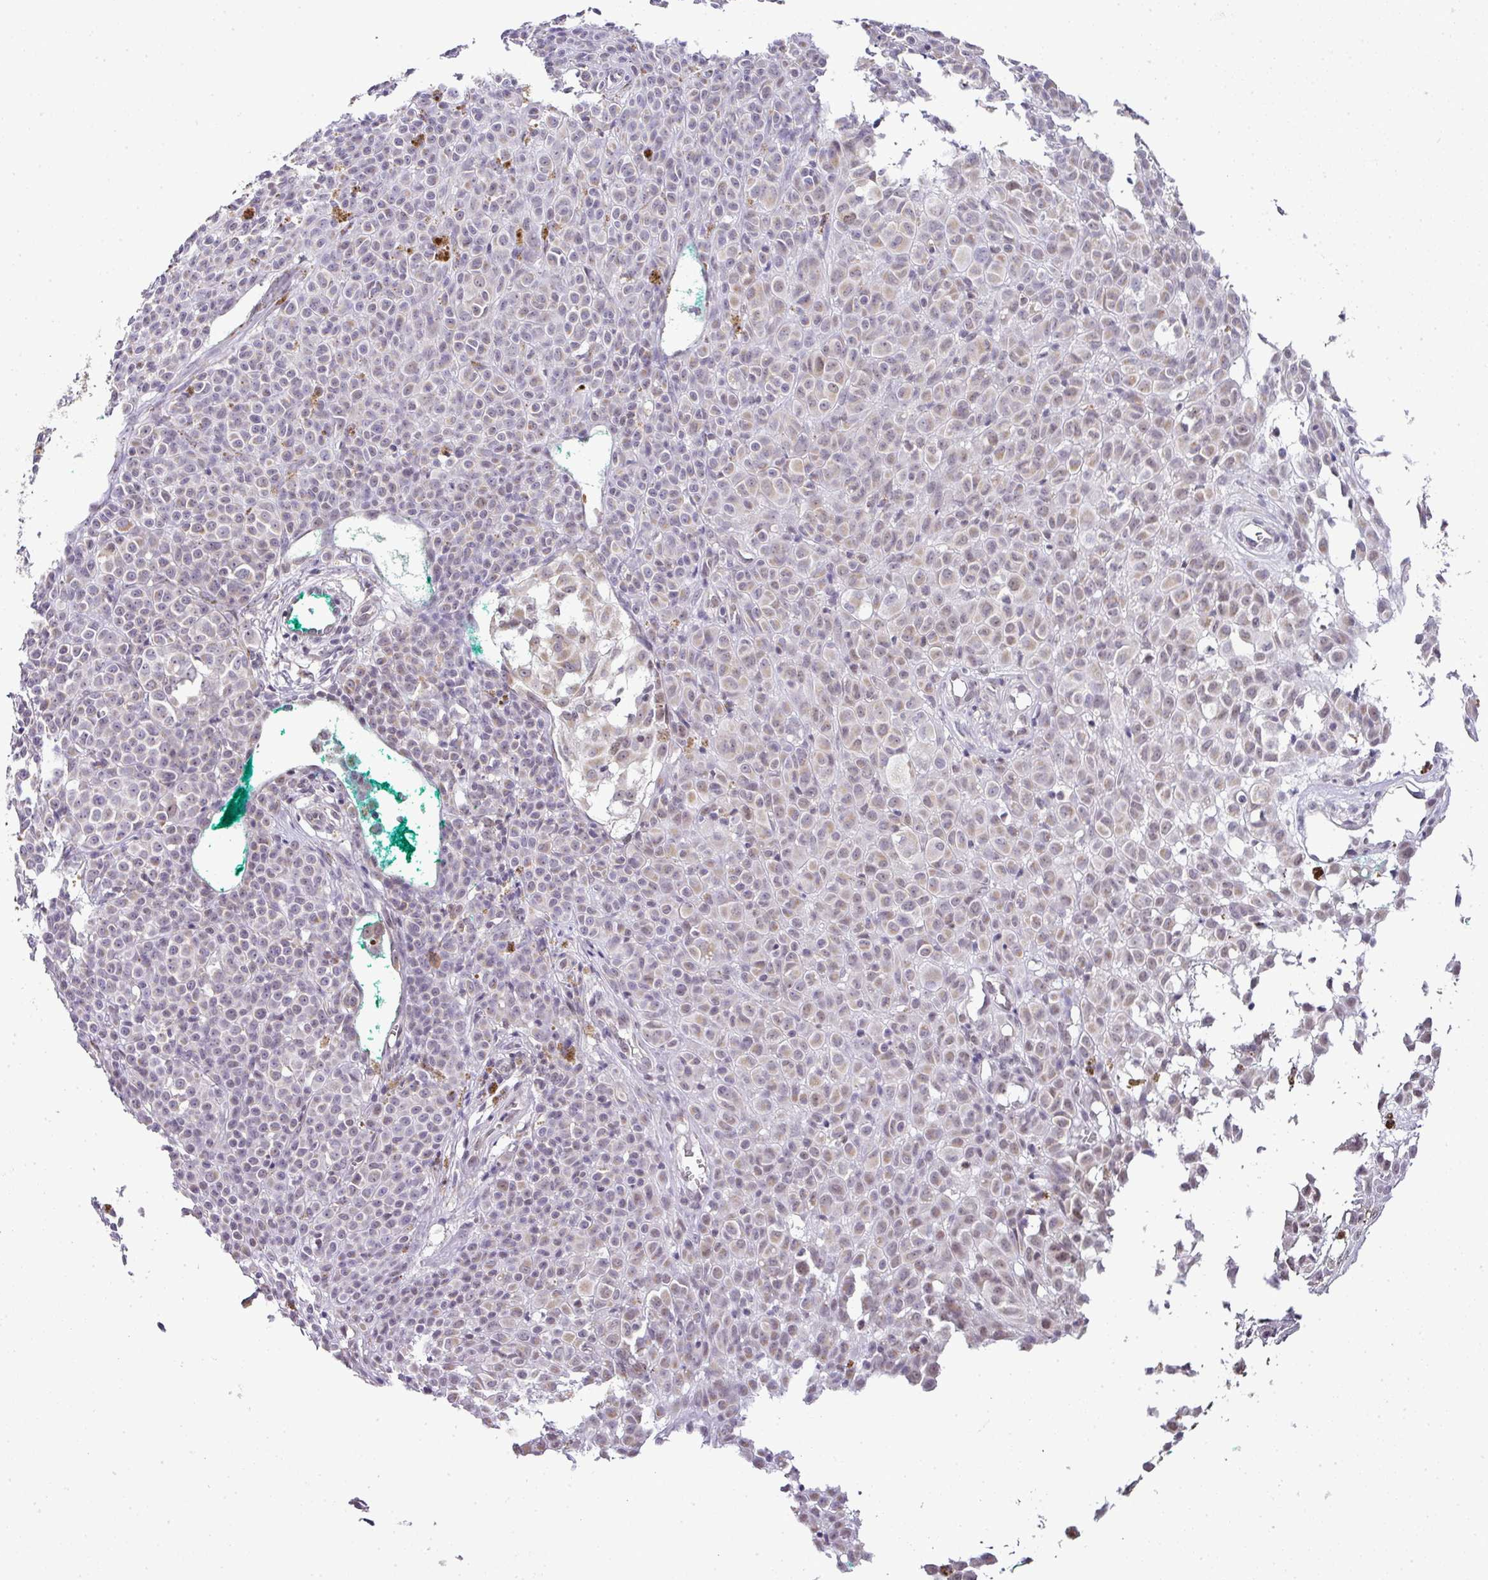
{"staining": {"intensity": "weak", "quantity": "<25%", "location": "cytoplasmic/membranous"}, "tissue": "melanoma", "cell_type": "Tumor cells", "image_type": "cancer", "snomed": [{"axis": "morphology", "description": "Malignant melanoma, NOS"}, {"axis": "topography", "description": "Skin of leg"}], "caption": "Tumor cells are negative for brown protein staining in melanoma. (DAB immunohistochemistry (IHC) with hematoxylin counter stain).", "gene": "FAM32A", "patient": {"sex": "female", "age": 72}}